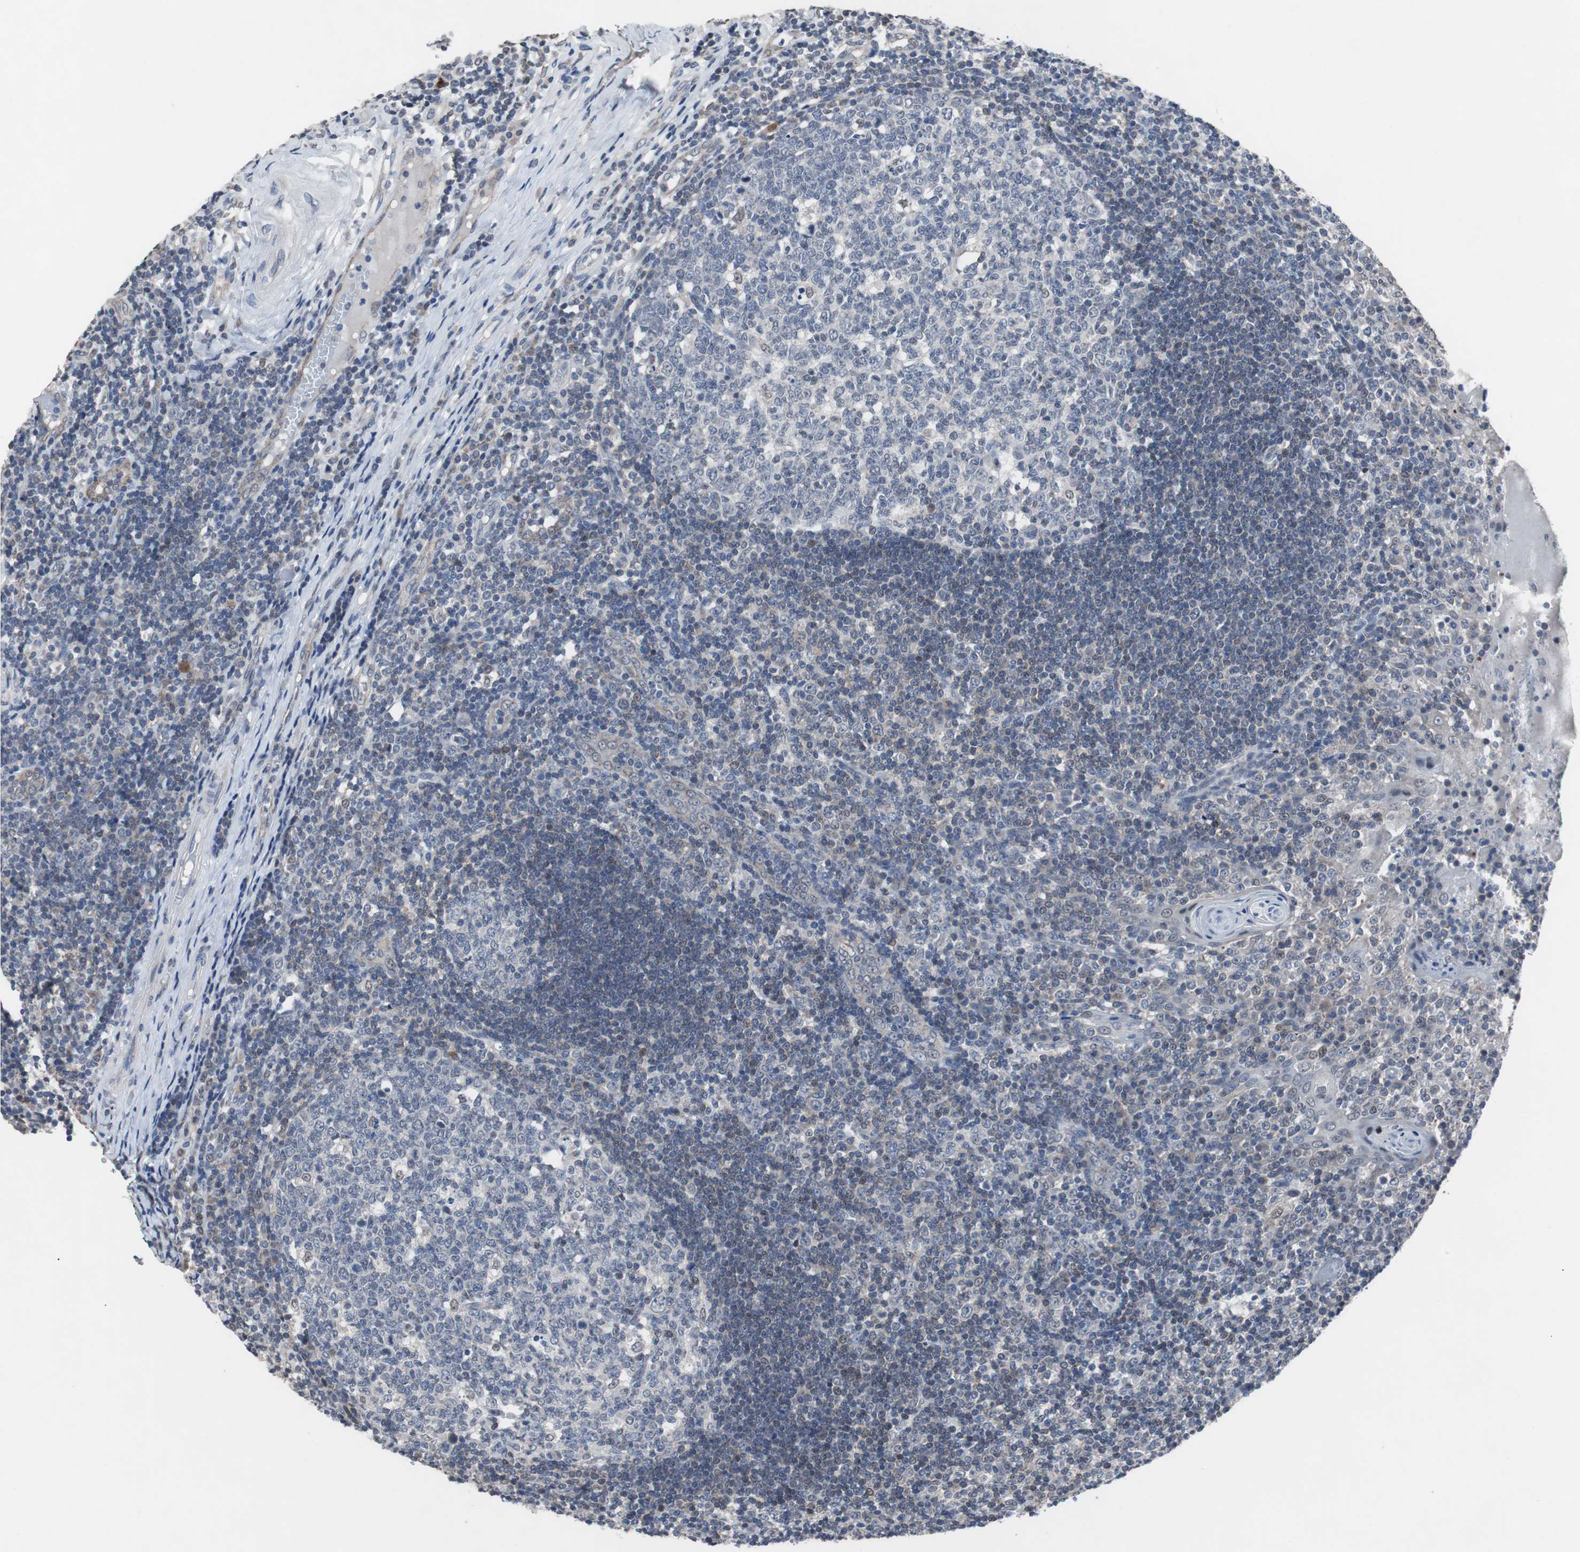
{"staining": {"intensity": "negative", "quantity": "none", "location": "none"}, "tissue": "tonsil", "cell_type": "Germinal center cells", "image_type": "normal", "snomed": [{"axis": "morphology", "description": "Normal tissue, NOS"}, {"axis": "topography", "description": "Tonsil"}], "caption": "The histopathology image reveals no staining of germinal center cells in normal tonsil. (Brightfield microscopy of DAB (3,3'-diaminobenzidine) immunohistochemistry at high magnification).", "gene": "RBM47", "patient": {"sex": "female", "age": 40}}